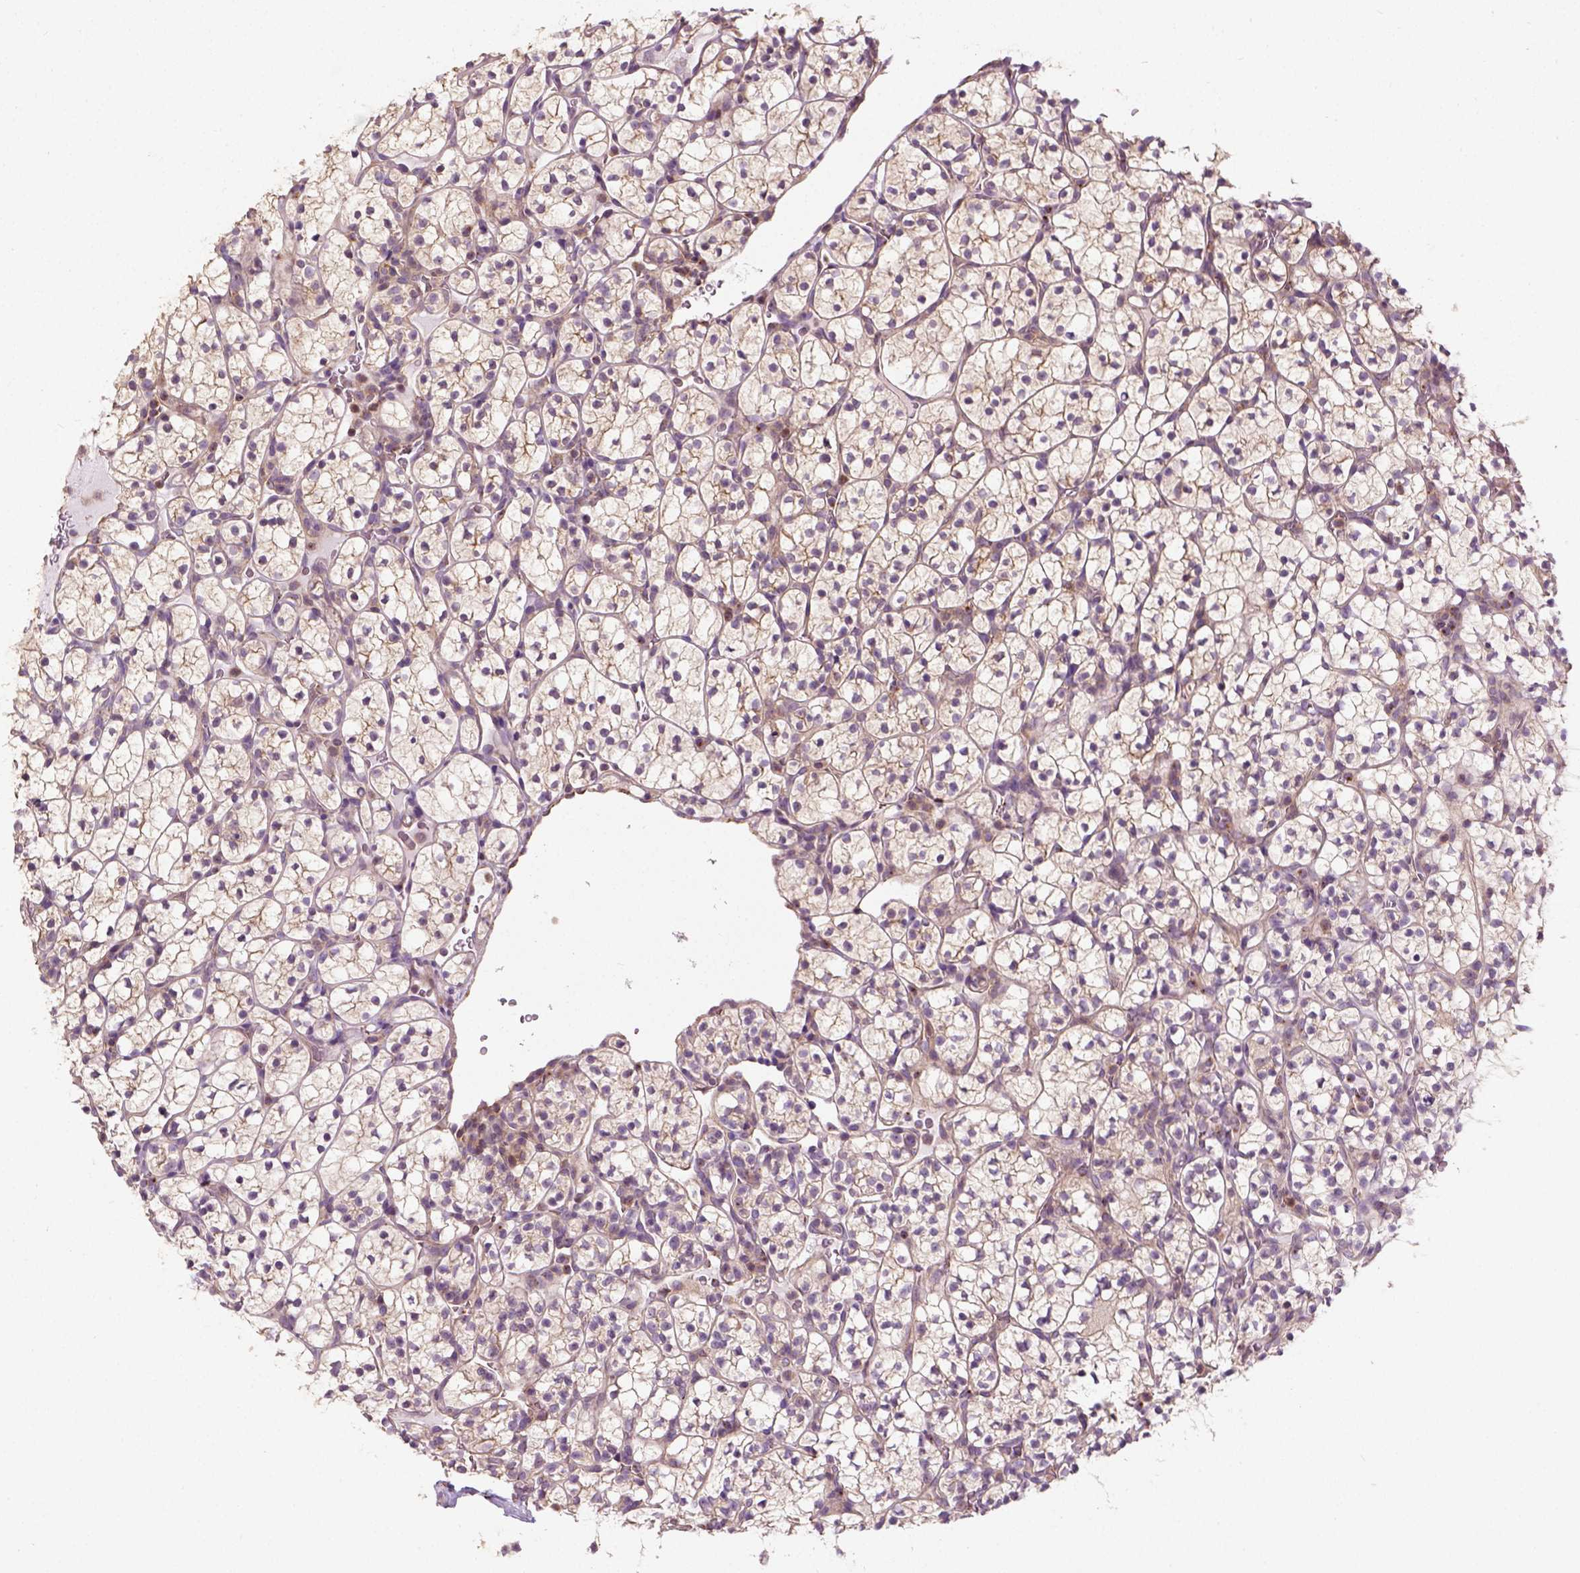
{"staining": {"intensity": "weak", "quantity": "25%-75%", "location": "cytoplasmic/membranous"}, "tissue": "renal cancer", "cell_type": "Tumor cells", "image_type": "cancer", "snomed": [{"axis": "morphology", "description": "Adenocarcinoma, NOS"}, {"axis": "topography", "description": "Kidney"}], "caption": "Immunohistochemical staining of human adenocarcinoma (renal) reveals low levels of weak cytoplasmic/membranous expression in approximately 25%-75% of tumor cells. (IHC, brightfield microscopy, high magnification).", "gene": "CRACR2A", "patient": {"sex": "female", "age": 89}}